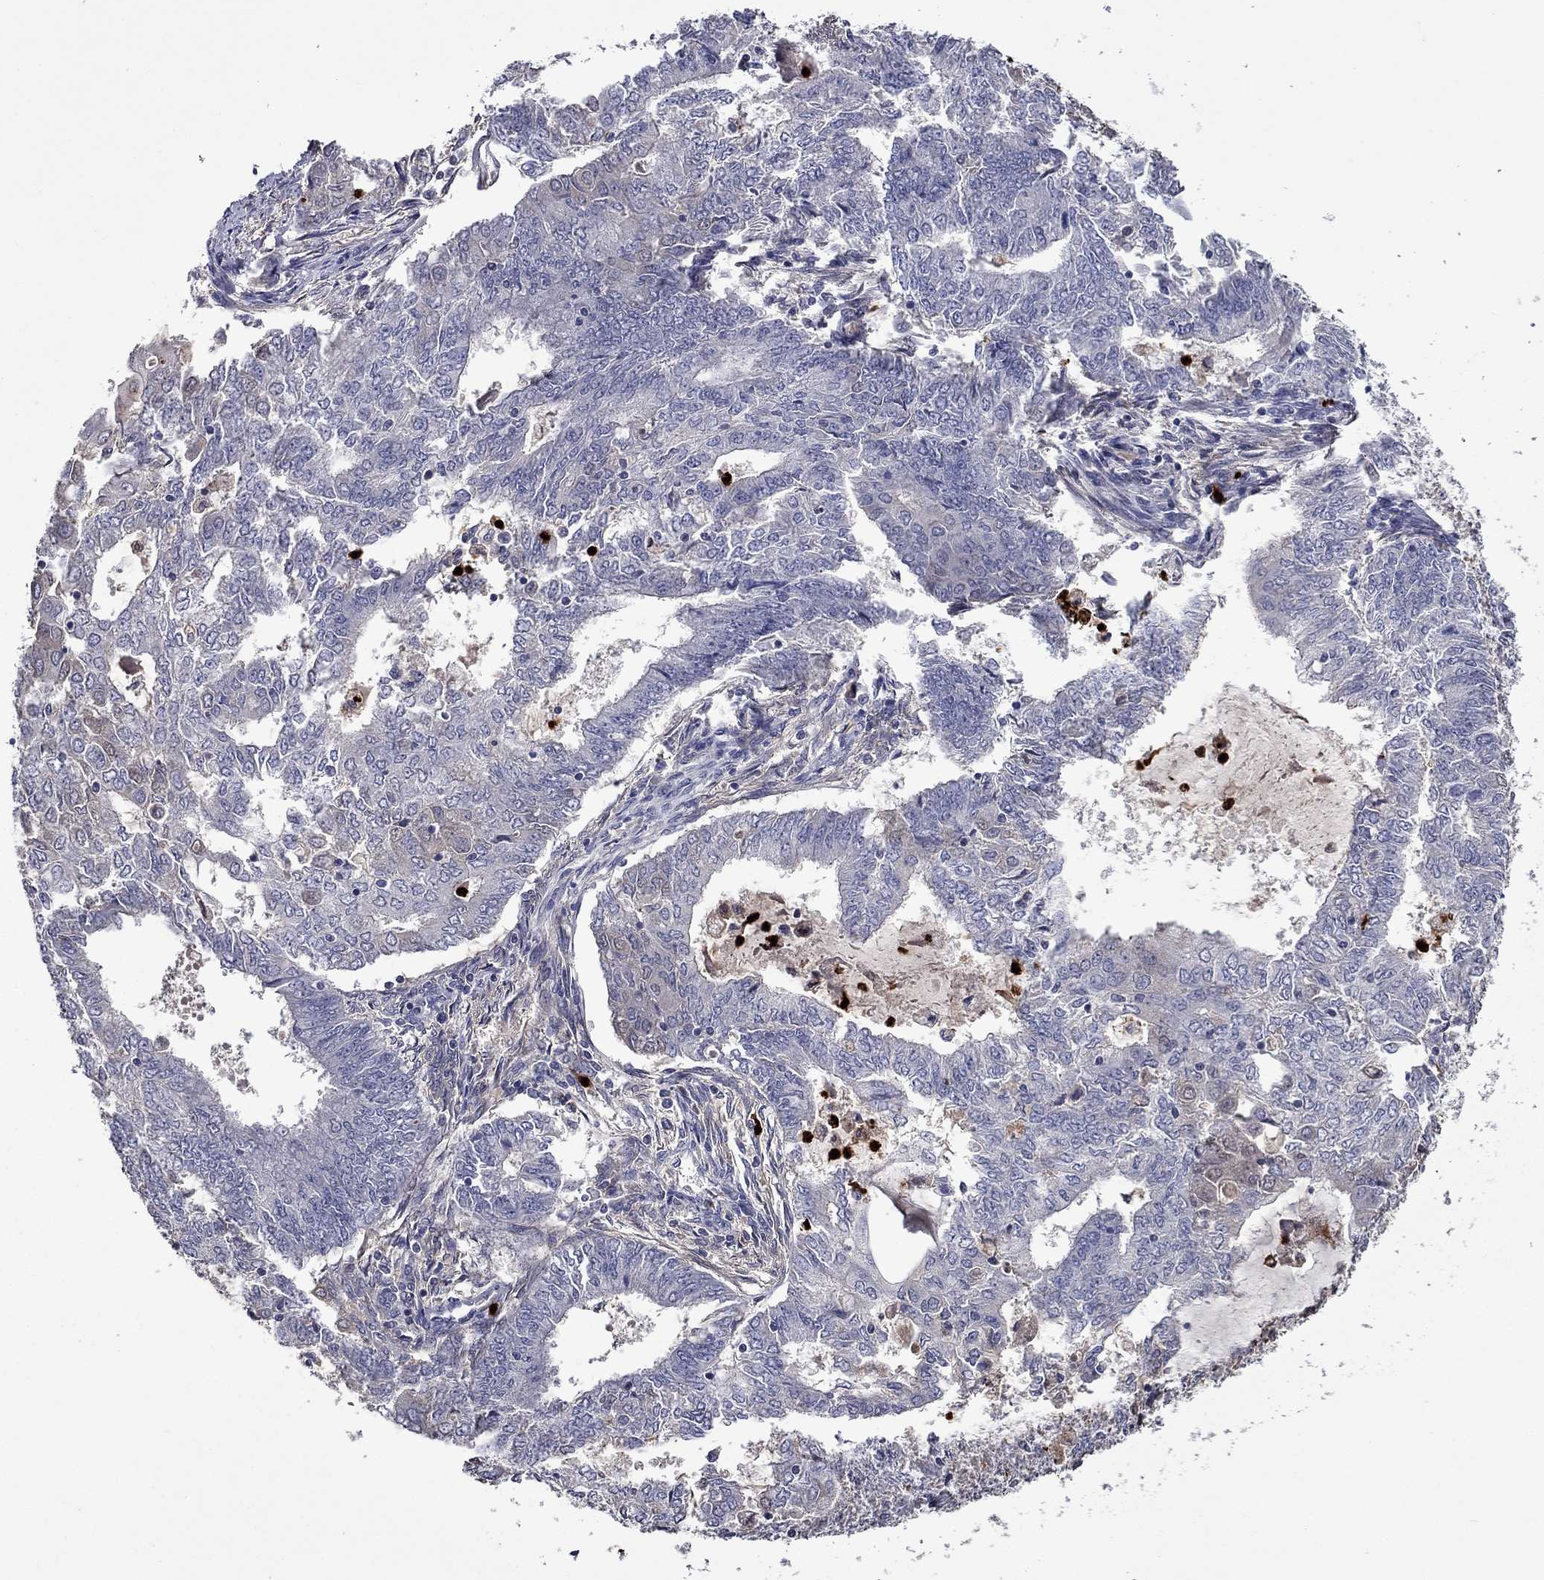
{"staining": {"intensity": "negative", "quantity": "none", "location": "none"}, "tissue": "endometrial cancer", "cell_type": "Tumor cells", "image_type": "cancer", "snomed": [{"axis": "morphology", "description": "Adenocarcinoma, NOS"}, {"axis": "topography", "description": "Endometrium"}], "caption": "An immunohistochemistry (IHC) histopathology image of adenocarcinoma (endometrial) is shown. There is no staining in tumor cells of adenocarcinoma (endometrial).", "gene": "SATB1", "patient": {"sex": "female", "age": 62}}